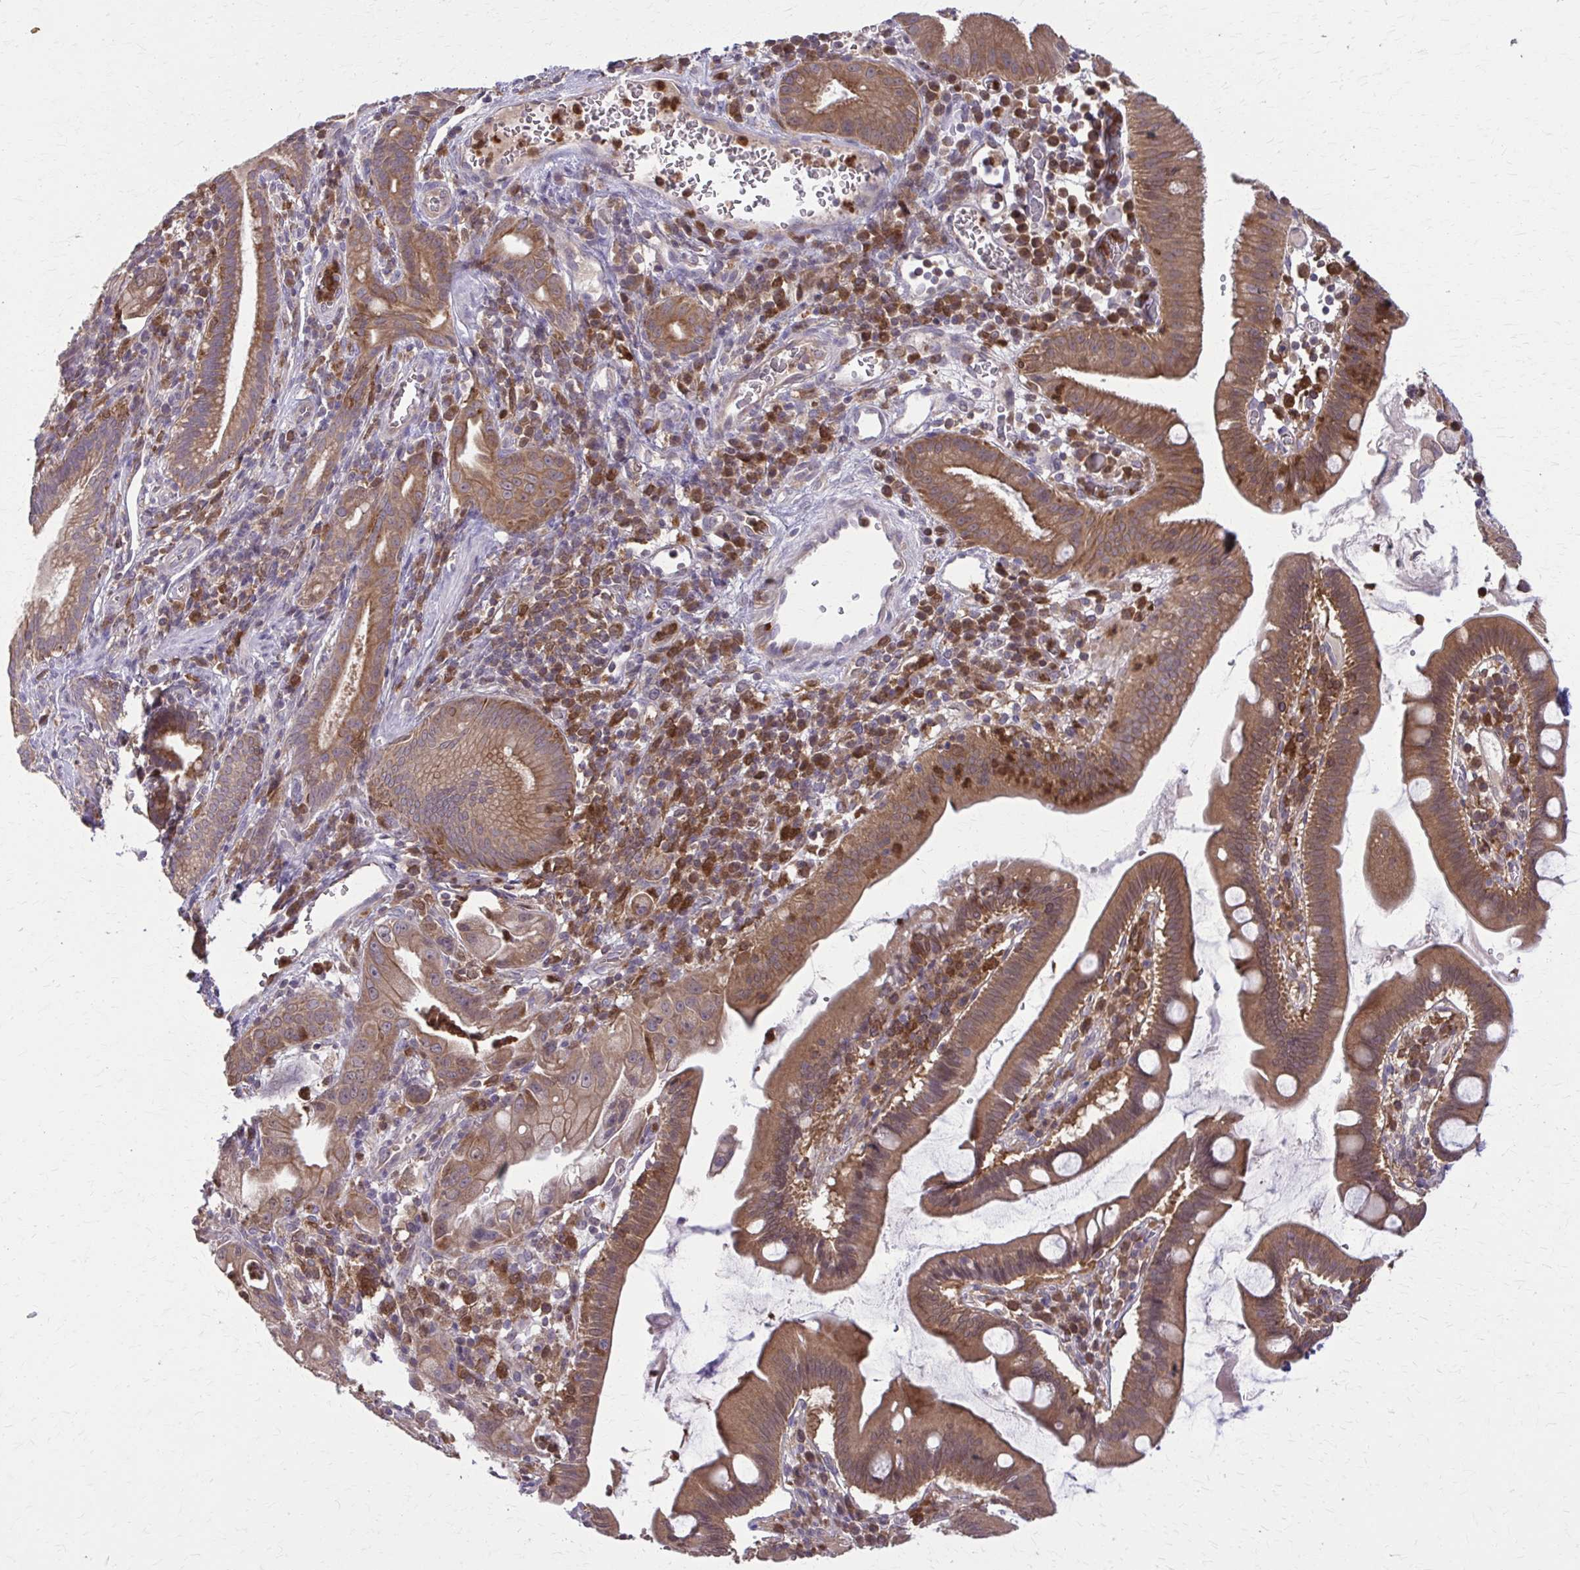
{"staining": {"intensity": "moderate", "quantity": ">75%", "location": "cytoplasmic/membranous"}, "tissue": "pancreatic cancer", "cell_type": "Tumor cells", "image_type": "cancer", "snomed": [{"axis": "morphology", "description": "Adenocarcinoma, NOS"}, {"axis": "topography", "description": "Pancreas"}], "caption": "Immunohistochemistry of adenocarcinoma (pancreatic) exhibits medium levels of moderate cytoplasmic/membranous positivity in about >75% of tumor cells.", "gene": "NRBF2", "patient": {"sex": "male", "age": 68}}